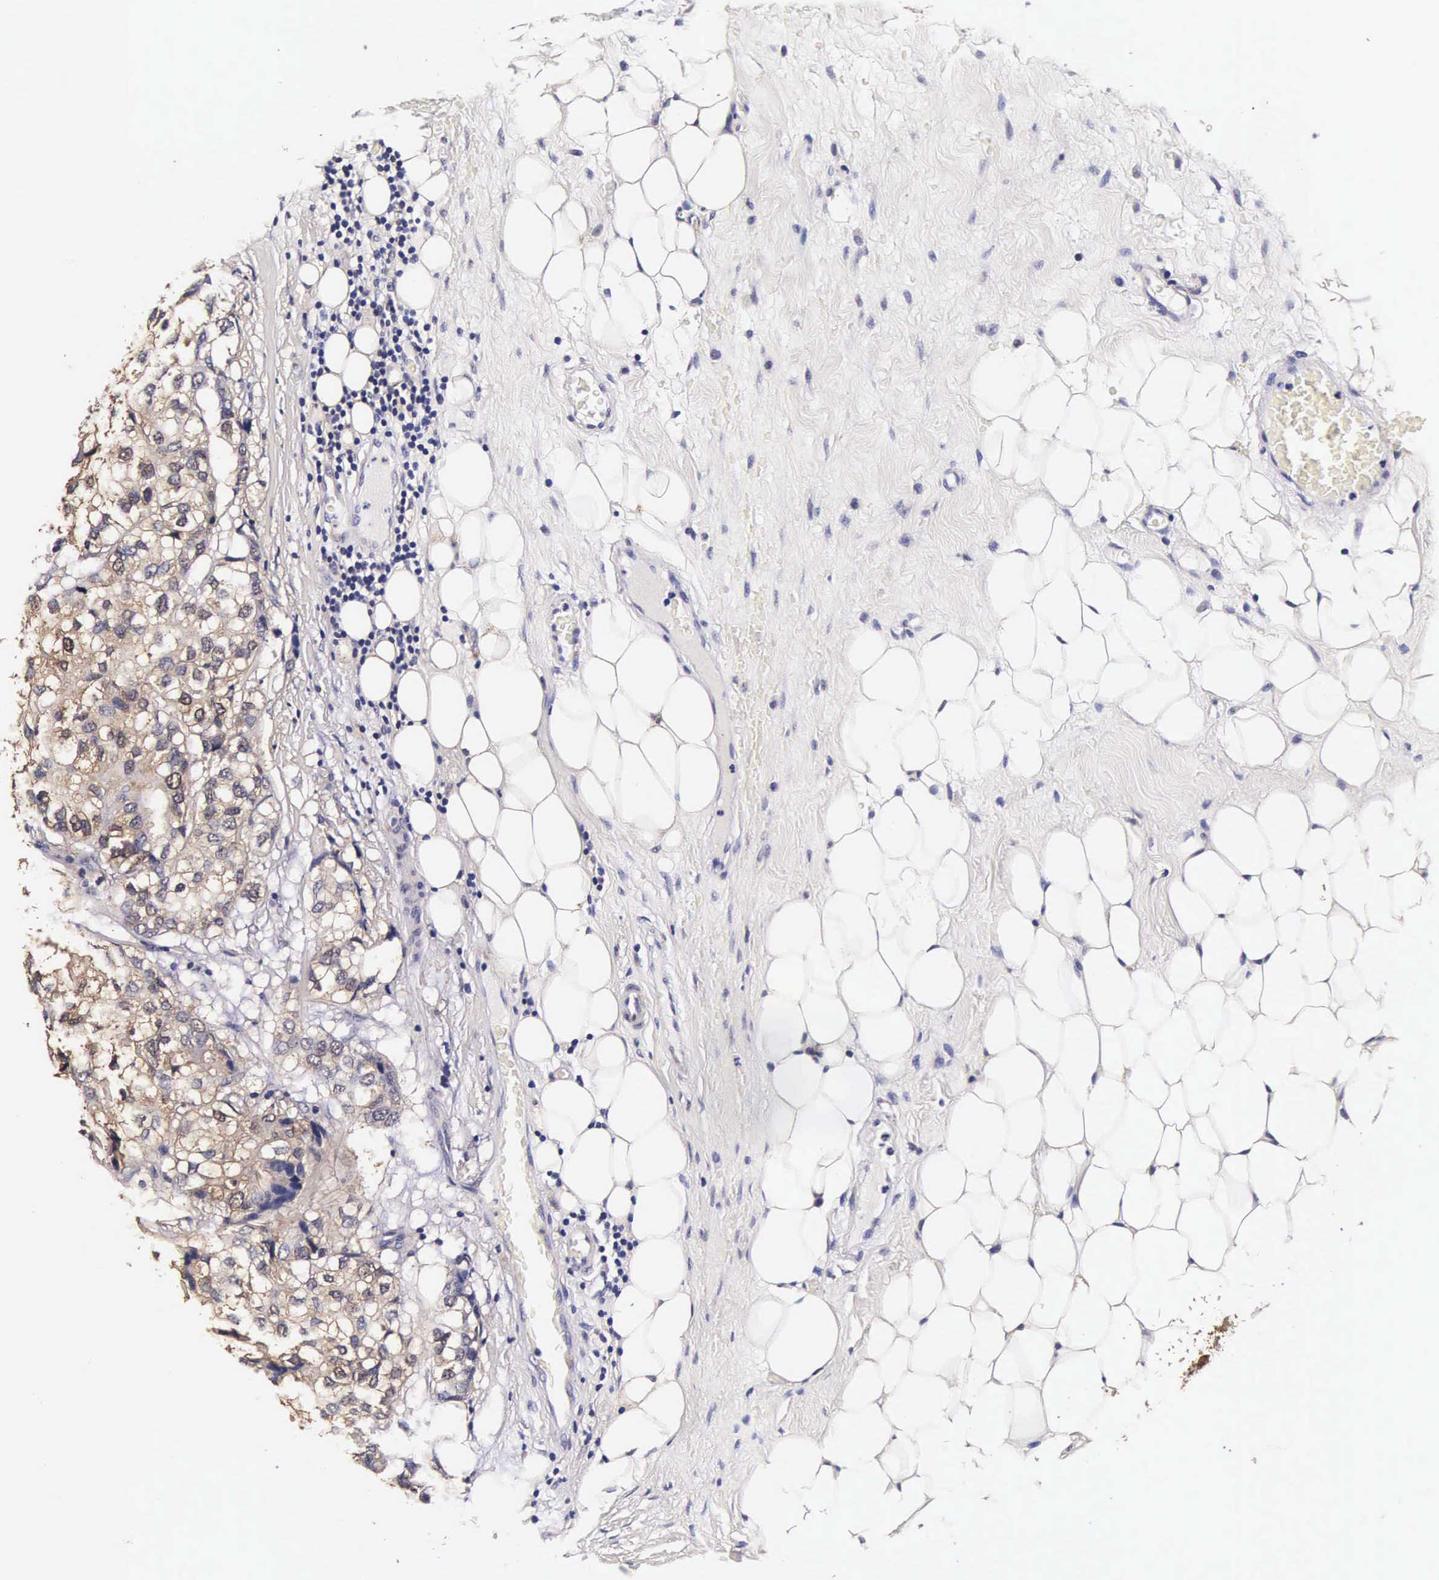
{"staining": {"intensity": "moderate", "quantity": ">75%", "location": "cytoplasmic/membranous,nuclear"}, "tissue": "breast cancer", "cell_type": "Tumor cells", "image_type": "cancer", "snomed": [{"axis": "morphology", "description": "Duct carcinoma"}, {"axis": "topography", "description": "Breast"}], "caption": "Breast intraductal carcinoma stained with a brown dye exhibits moderate cytoplasmic/membranous and nuclear positive positivity in approximately >75% of tumor cells.", "gene": "TECPR2", "patient": {"sex": "female", "age": 68}}